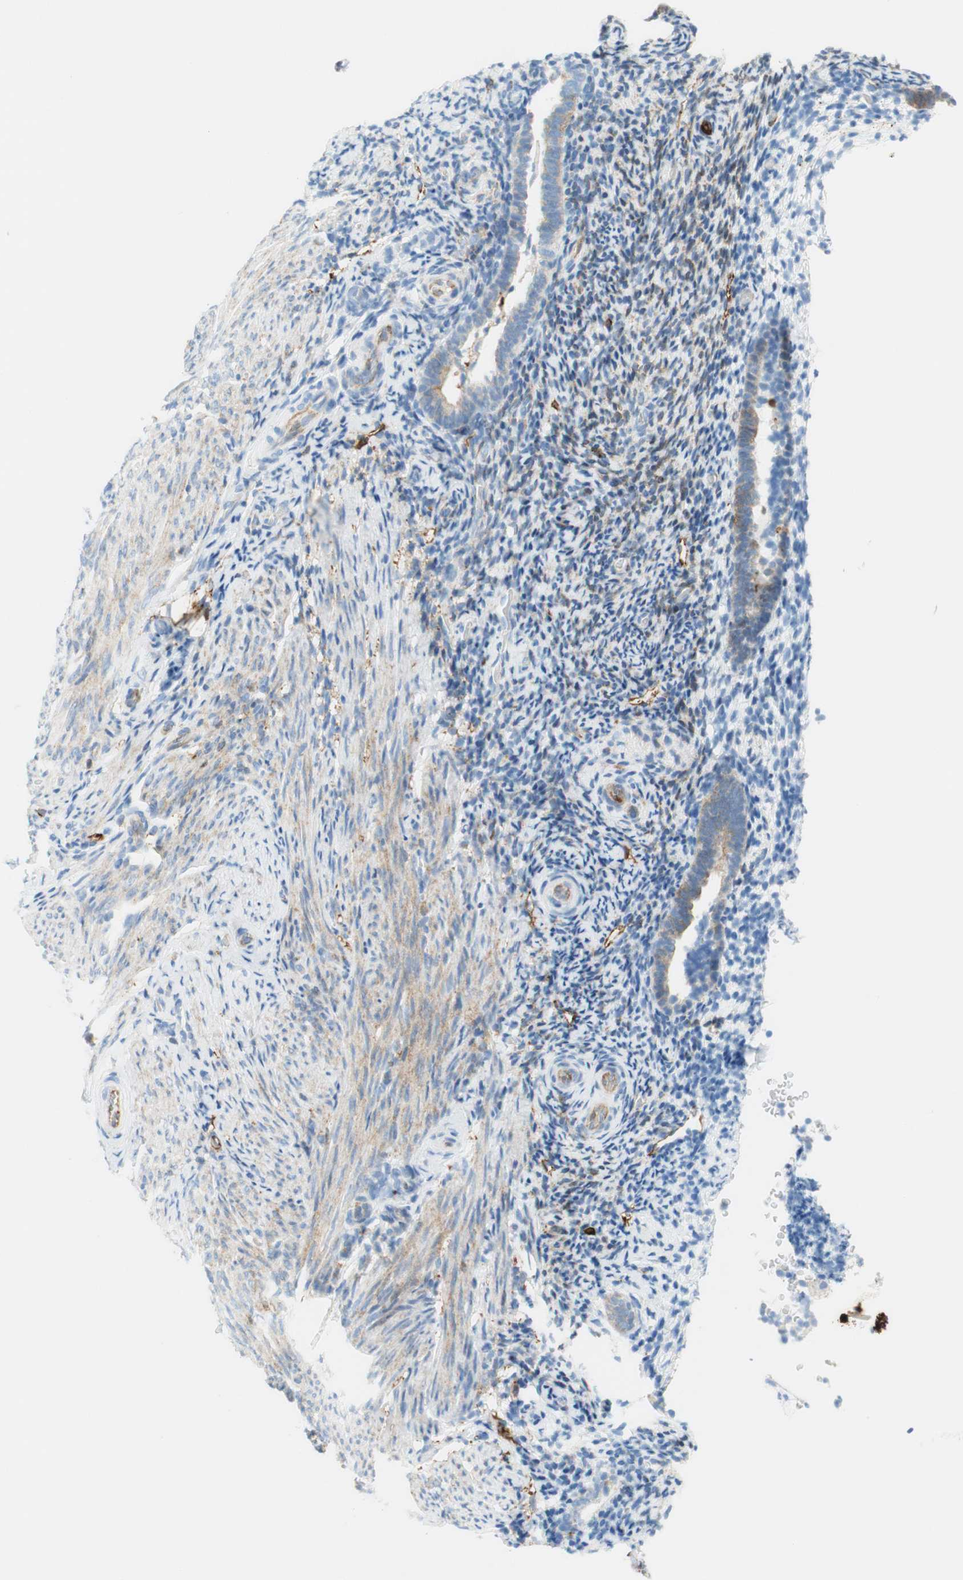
{"staining": {"intensity": "negative", "quantity": "none", "location": "none"}, "tissue": "endometrium", "cell_type": "Cells in endometrial stroma", "image_type": "normal", "snomed": [{"axis": "morphology", "description": "Normal tissue, NOS"}, {"axis": "topography", "description": "Endometrium"}], "caption": "Protein analysis of benign endometrium shows no significant expression in cells in endometrial stroma.", "gene": "STMN1", "patient": {"sex": "female", "age": 51}}